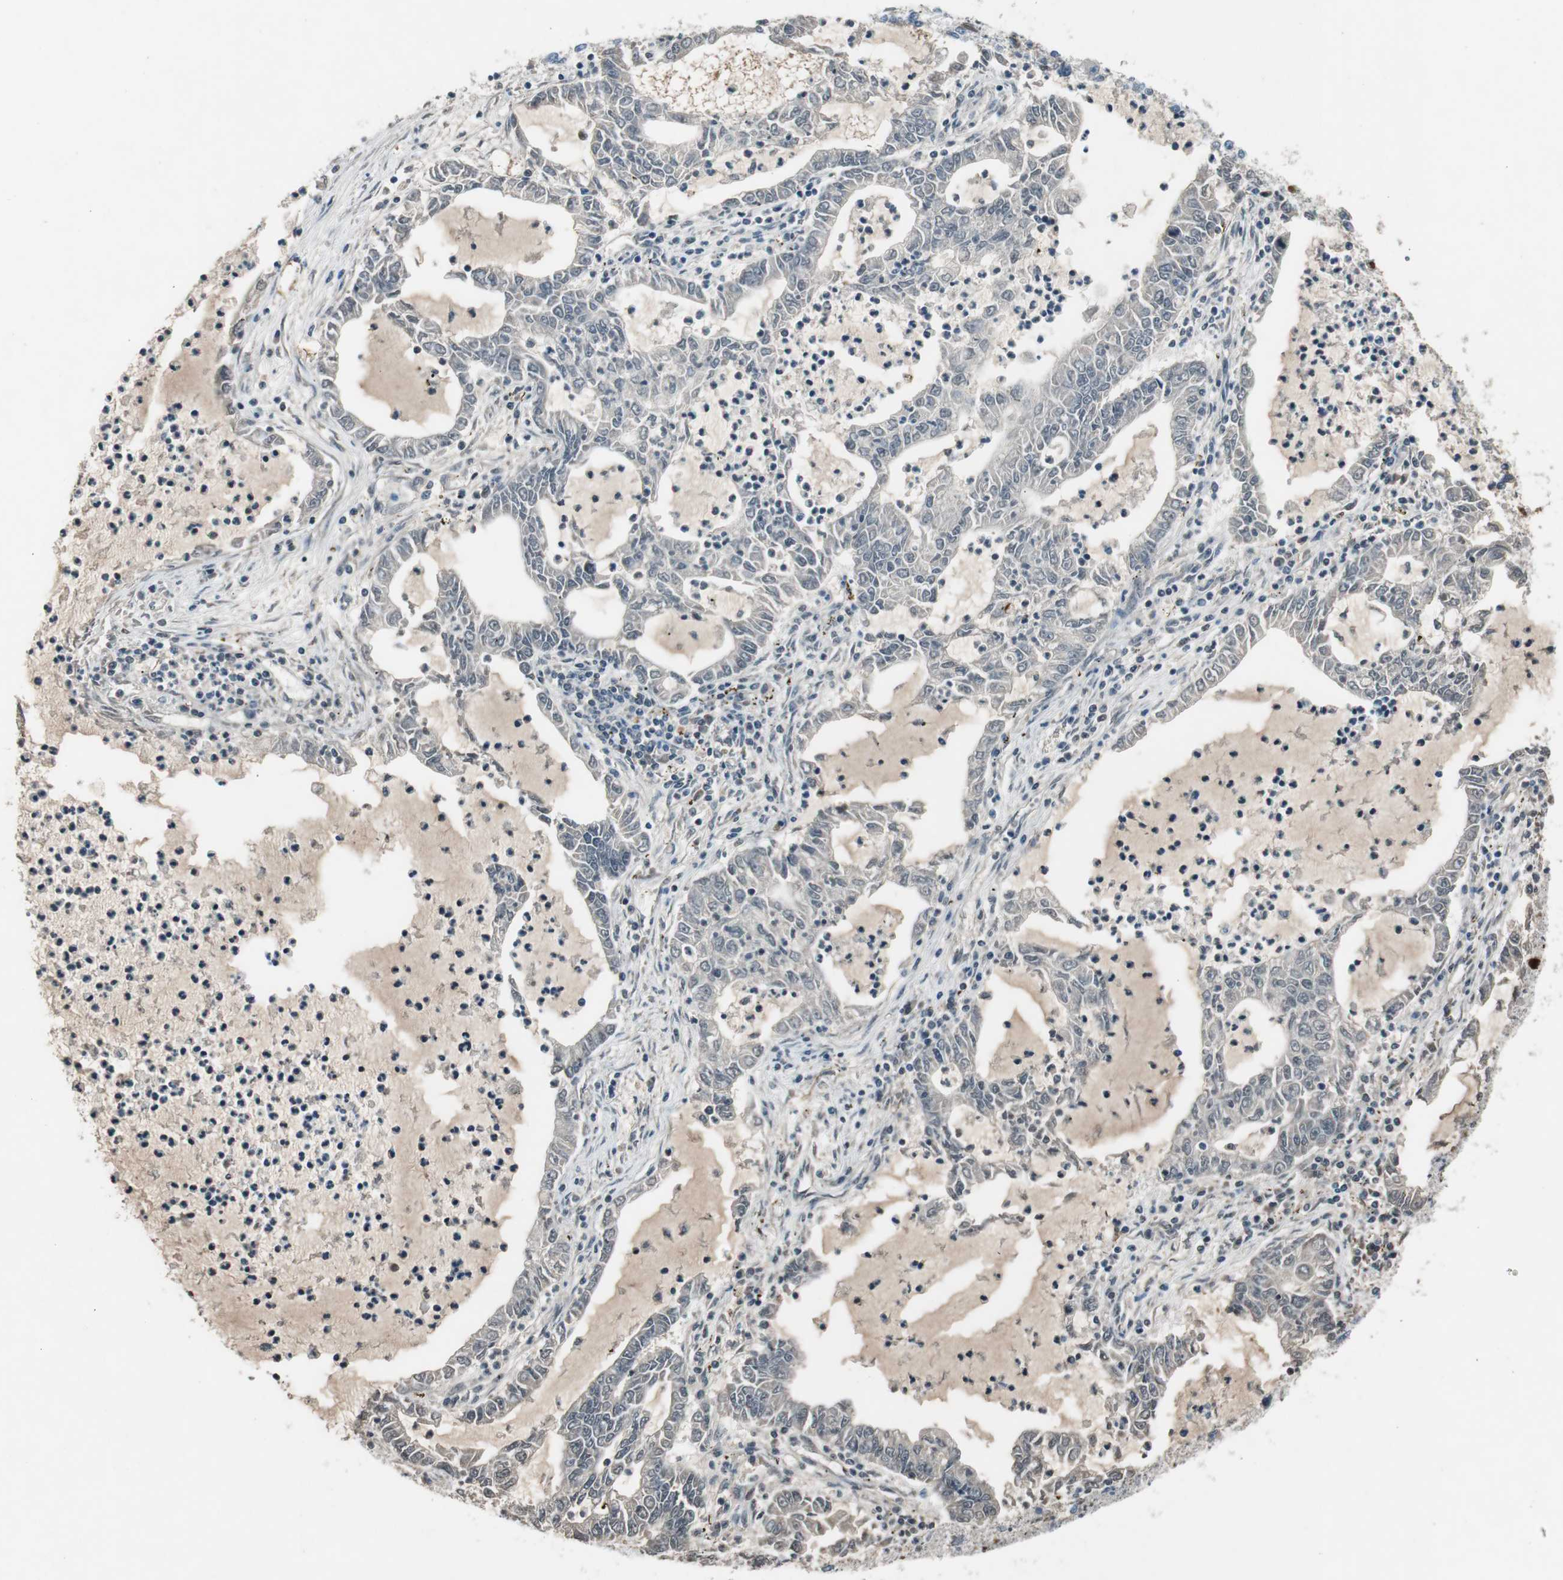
{"staining": {"intensity": "moderate", "quantity": "<25%", "location": "cytoplasmic/membranous"}, "tissue": "lung cancer", "cell_type": "Tumor cells", "image_type": "cancer", "snomed": [{"axis": "morphology", "description": "Adenocarcinoma, NOS"}, {"axis": "topography", "description": "Lung"}], "caption": "Adenocarcinoma (lung) stained with immunohistochemistry reveals moderate cytoplasmic/membranous positivity in approximately <25% of tumor cells.", "gene": "PDPN", "patient": {"sex": "female", "age": 51}}